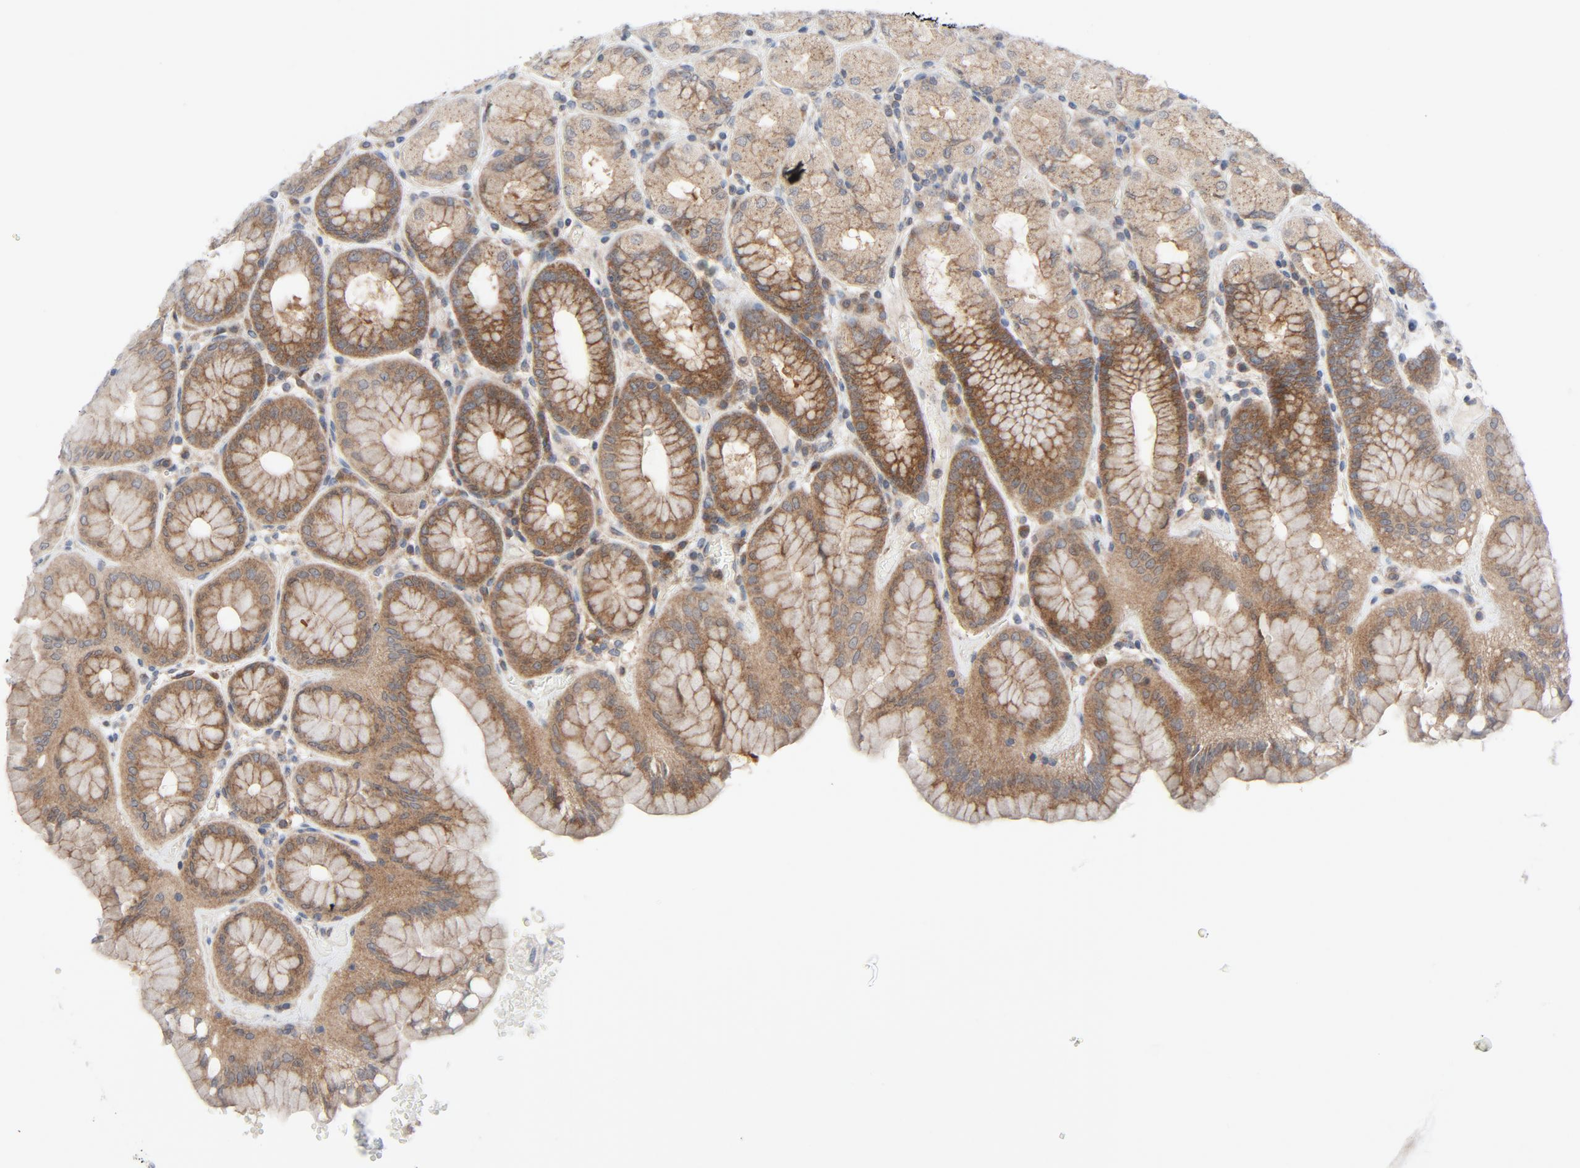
{"staining": {"intensity": "moderate", "quantity": ">75%", "location": "cytoplasmic/membranous"}, "tissue": "stomach", "cell_type": "Glandular cells", "image_type": "normal", "snomed": [{"axis": "morphology", "description": "Normal tissue, NOS"}, {"axis": "topography", "description": "Stomach, upper"}, {"axis": "topography", "description": "Stomach"}], "caption": "Immunohistochemical staining of normal human stomach demonstrates moderate cytoplasmic/membranous protein staining in about >75% of glandular cells. The staining was performed using DAB to visualize the protein expression in brown, while the nuclei were stained in blue with hematoxylin (Magnification: 20x).", "gene": "TSG101", "patient": {"sex": "male", "age": 76}}